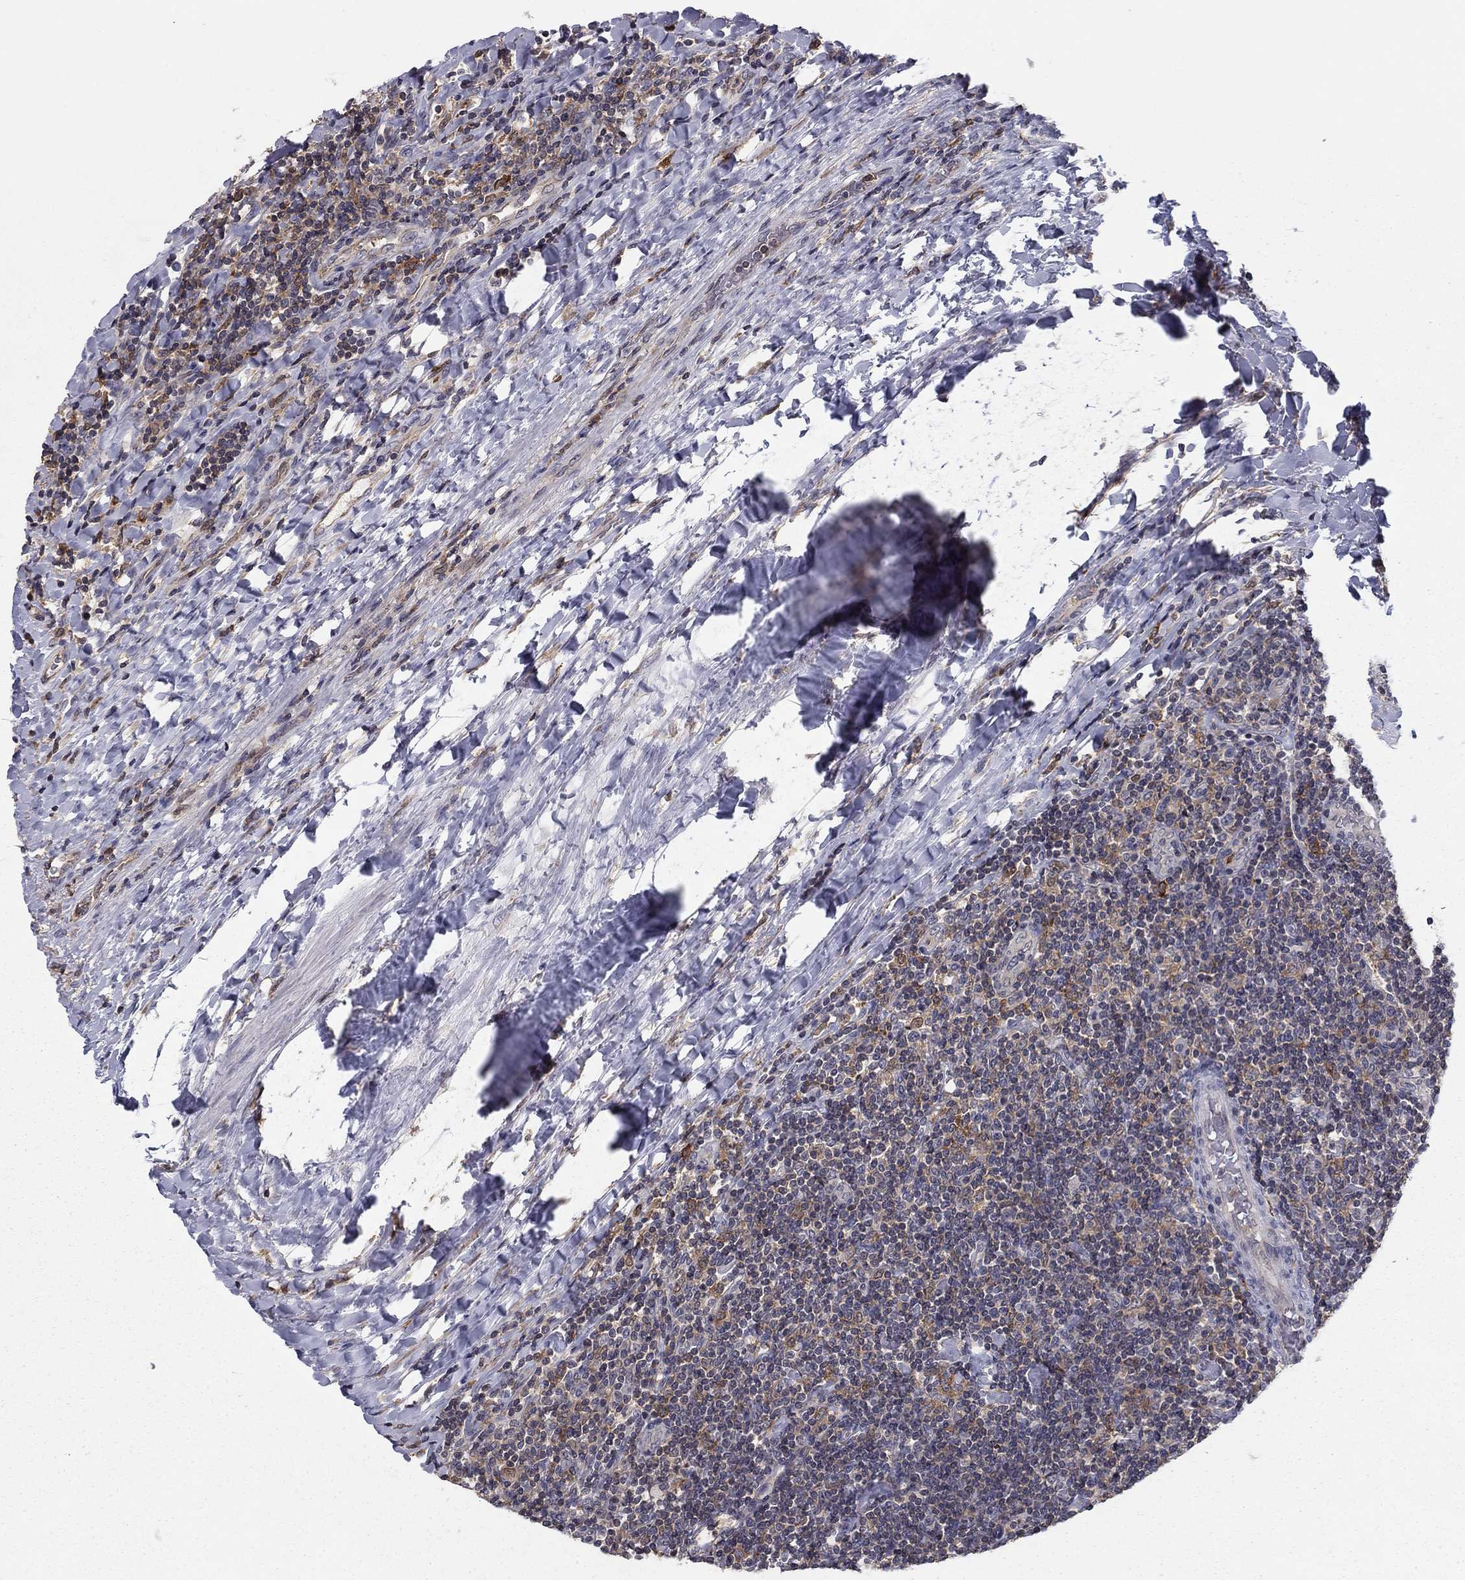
{"staining": {"intensity": "weak", "quantity": "<25%", "location": "cytoplasmic/membranous"}, "tissue": "lymphoma", "cell_type": "Tumor cells", "image_type": "cancer", "snomed": [{"axis": "morphology", "description": "Hodgkin's disease, NOS"}, {"axis": "topography", "description": "Lymph node"}], "caption": "This histopathology image is of lymphoma stained with IHC to label a protein in brown with the nuclei are counter-stained blue. There is no expression in tumor cells.", "gene": "PLCB2", "patient": {"sex": "male", "age": 40}}